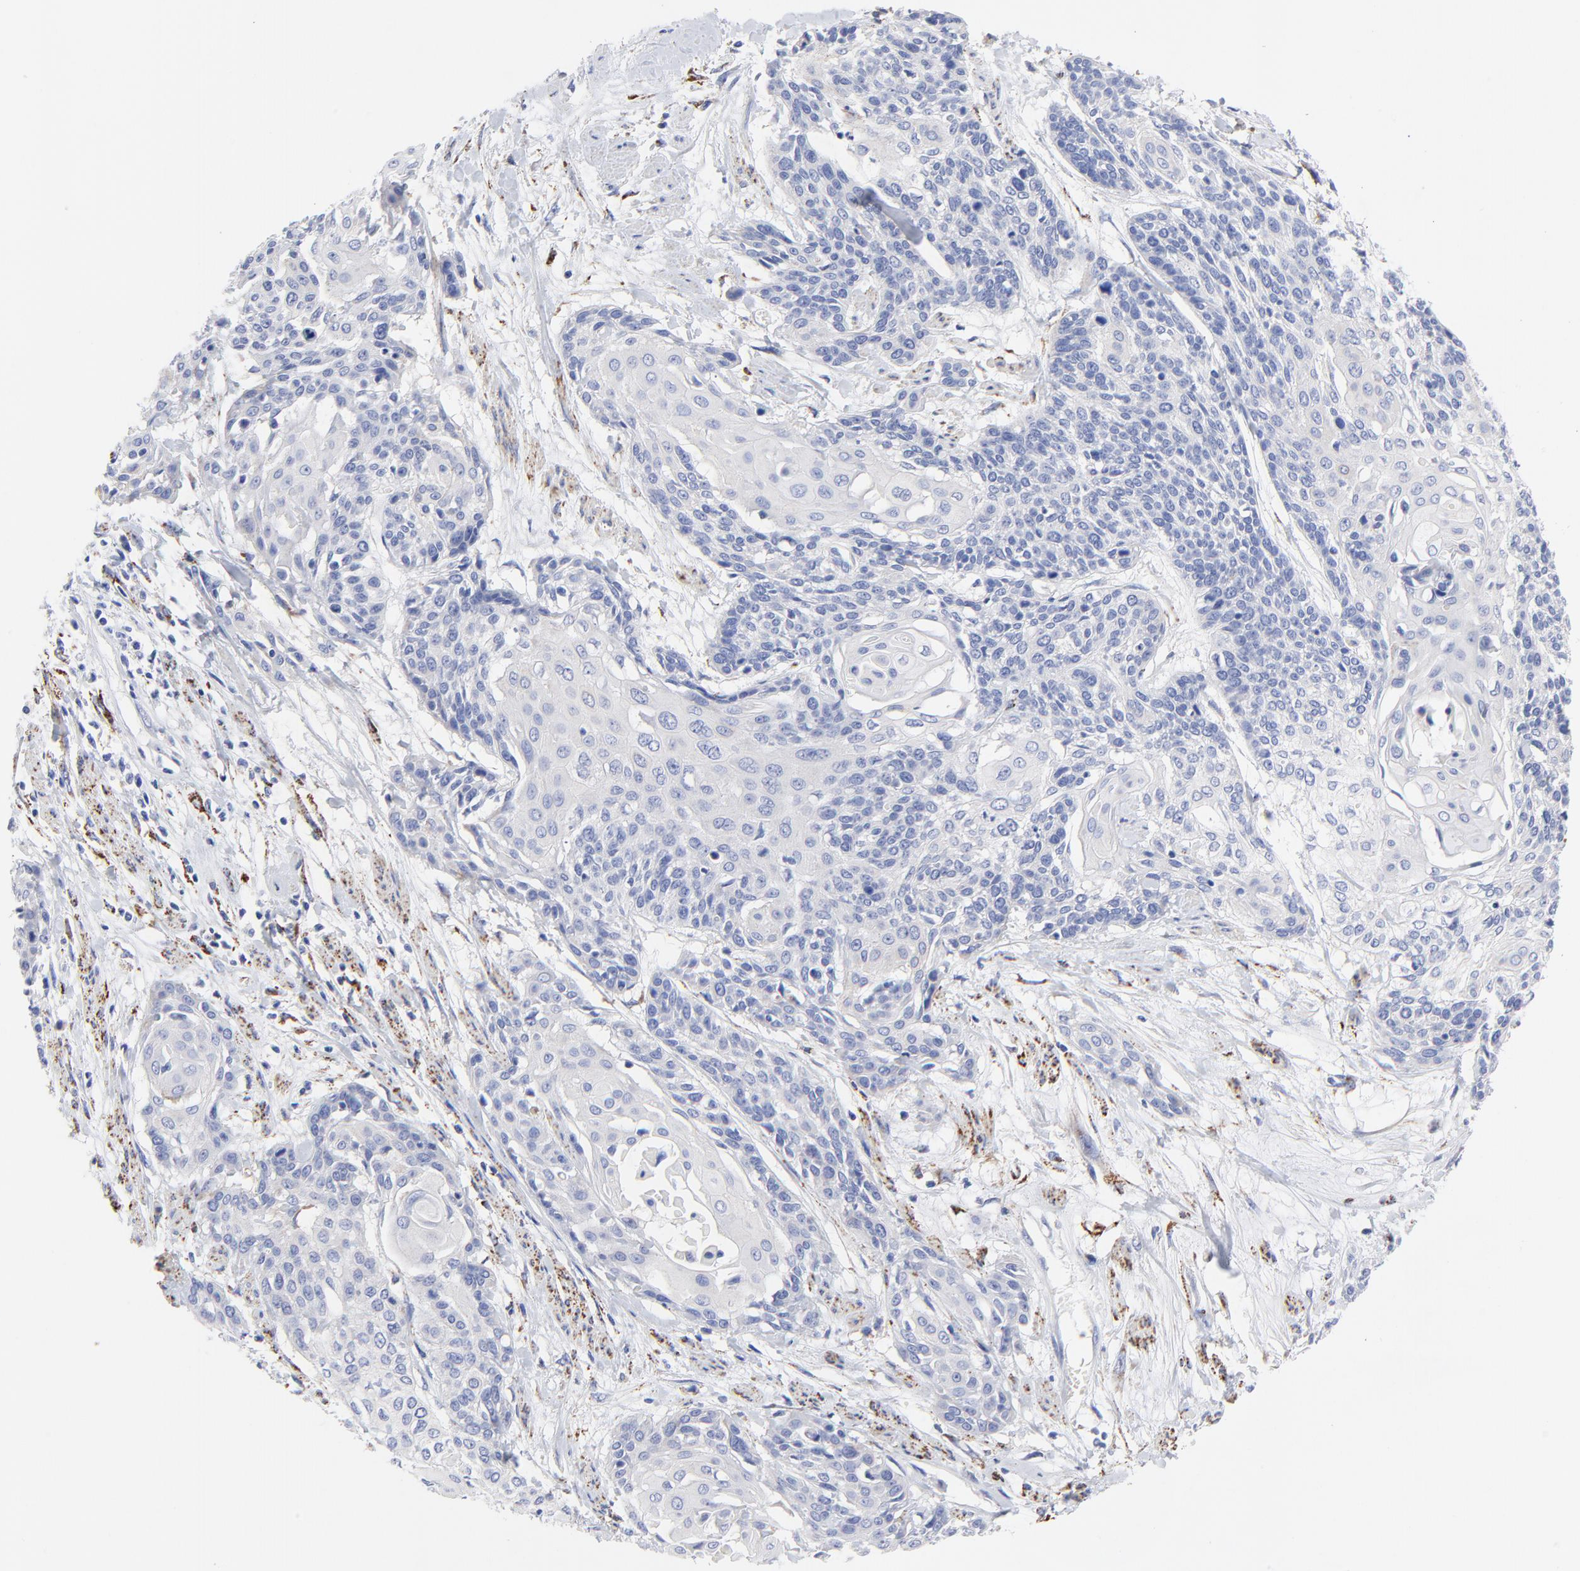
{"staining": {"intensity": "negative", "quantity": "none", "location": "none"}, "tissue": "cervical cancer", "cell_type": "Tumor cells", "image_type": "cancer", "snomed": [{"axis": "morphology", "description": "Squamous cell carcinoma, NOS"}, {"axis": "topography", "description": "Cervix"}], "caption": "This is an immunohistochemistry (IHC) photomicrograph of human cervical cancer (squamous cell carcinoma). There is no expression in tumor cells.", "gene": "FBXO10", "patient": {"sex": "female", "age": 57}}